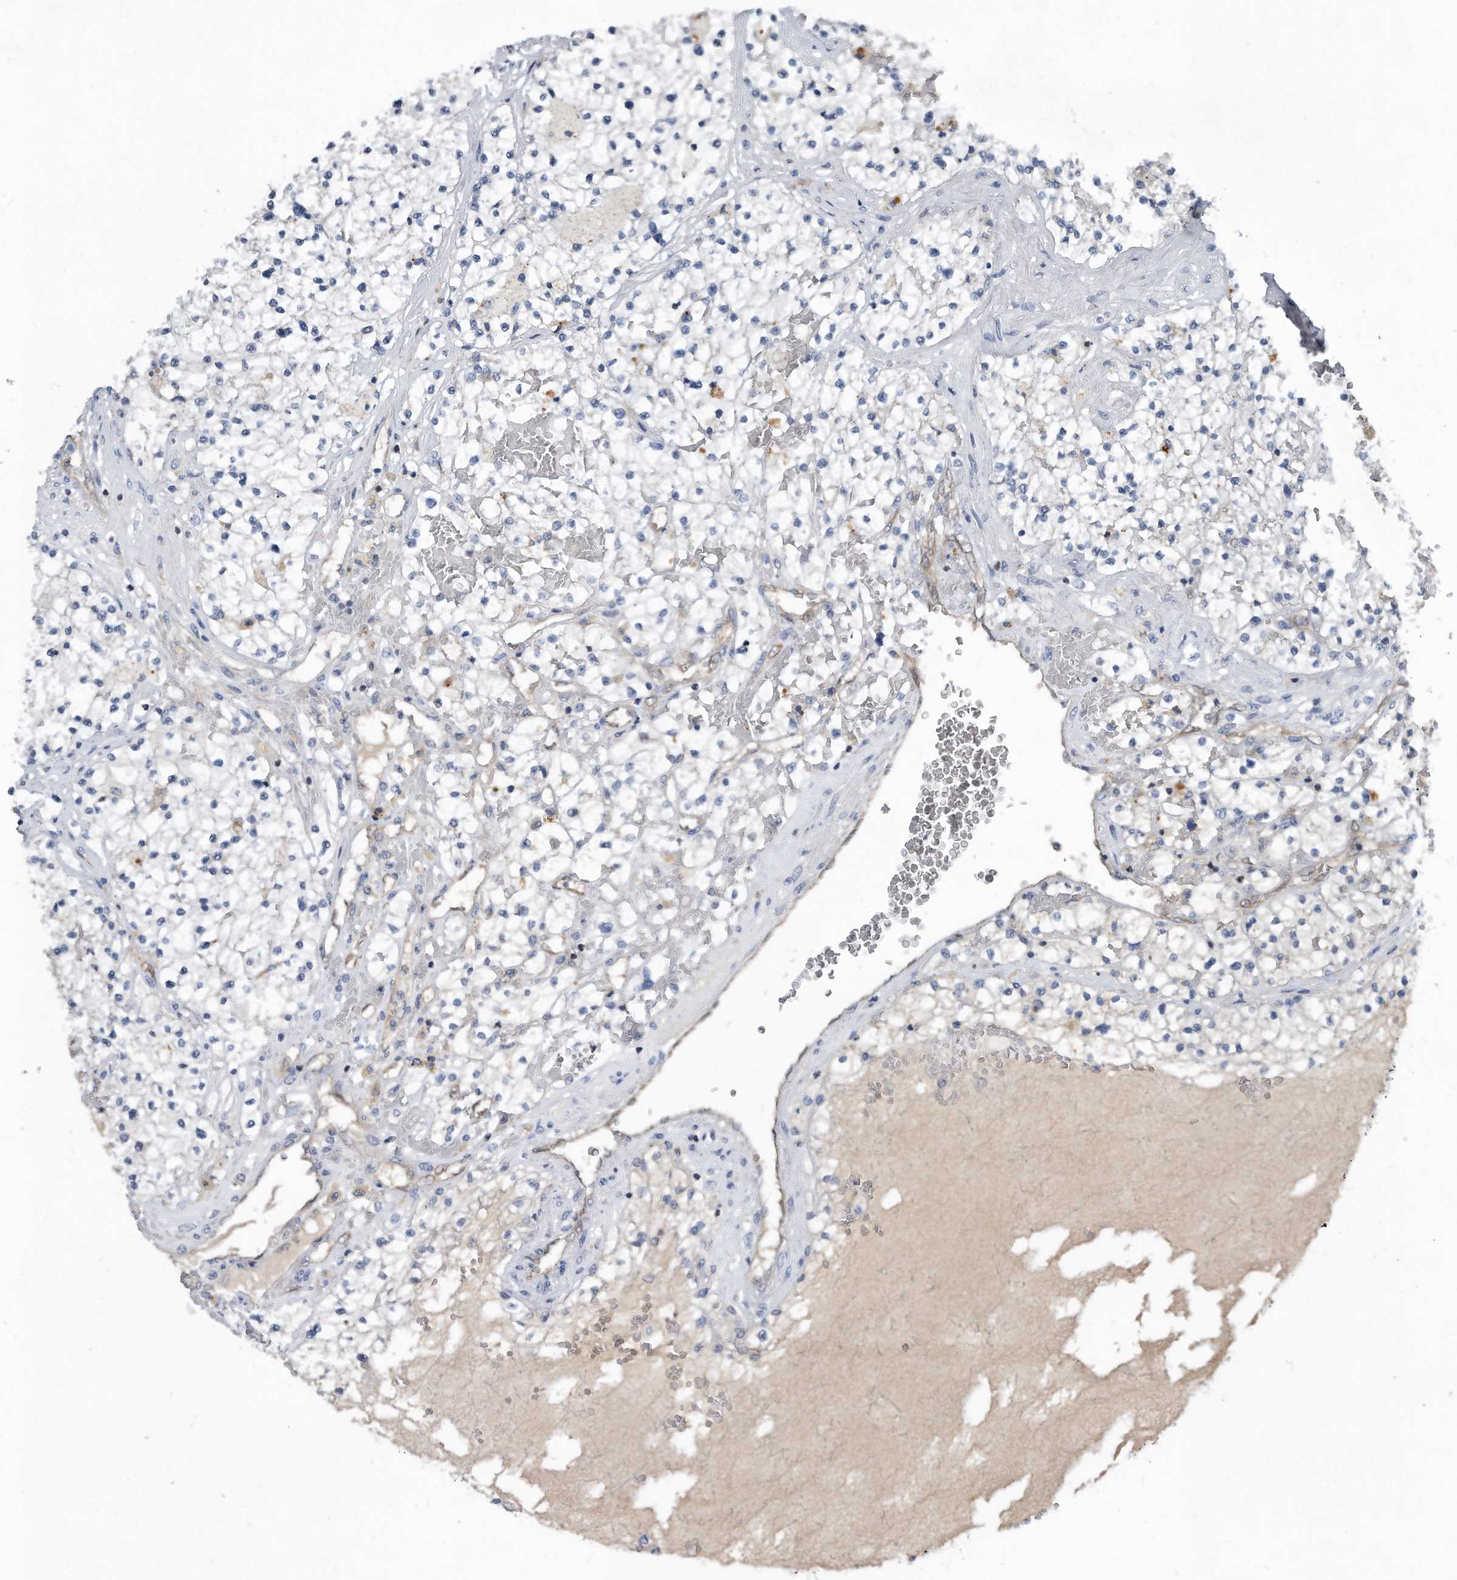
{"staining": {"intensity": "negative", "quantity": "none", "location": "none"}, "tissue": "renal cancer", "cell_type": "Tumor cells", "image_type": "cancer", "snomed": [{"axis": "morphology", "description": "Normal tissue, NOS"}, {"axis": "morphology", "description": "Adenocarcinoma, NOS"}, {"axis": "topography", "description": "Kidney"}], "caption": "Immunohistochemistry (IHC) histopathology image of neoplastic tissue: renal cancer (adenocarcinoma) stained with DAB (3,3'-diaminobenzidine) exhibits no significant protein expression in tumor cells.", "gene": "MAP2K6", "patient": {"sex": "male", "age": 68}}